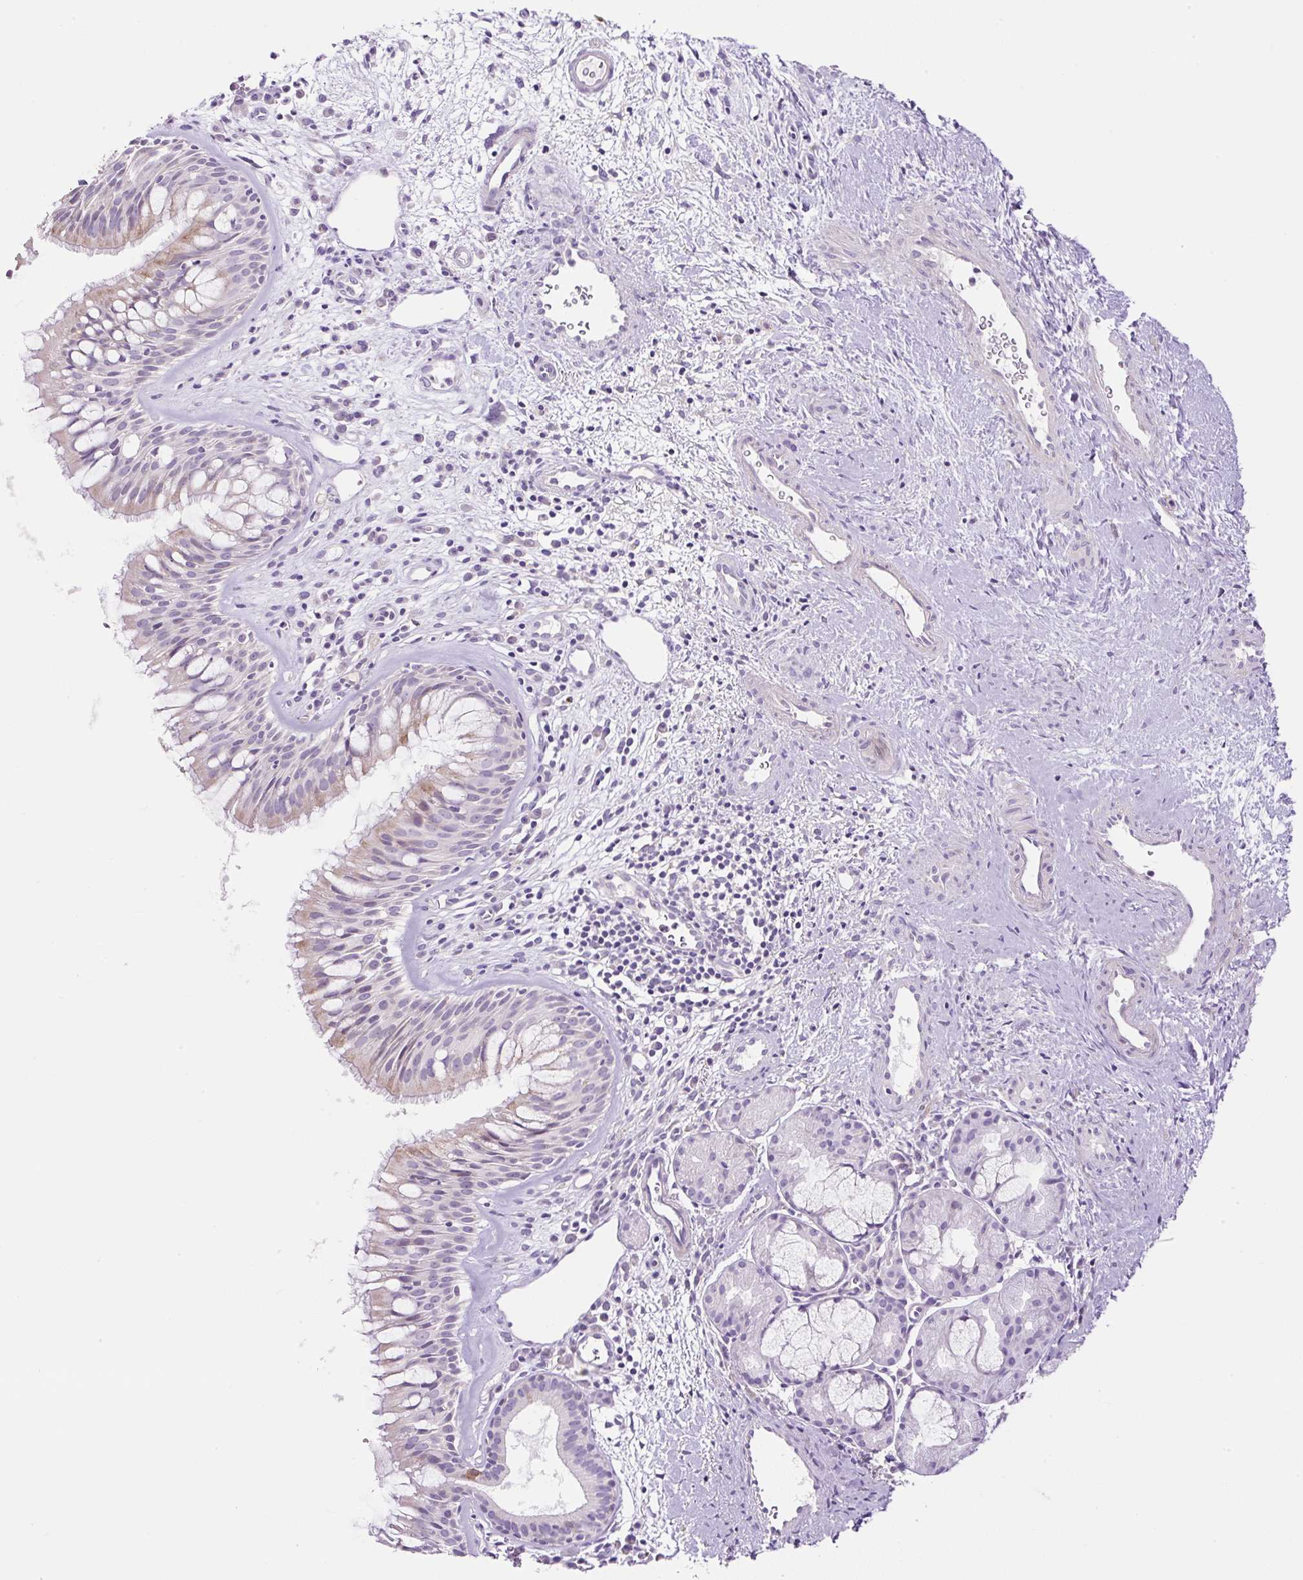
{"staining": {"intensity": "weak", "quantity": "<25%", "location": "cytoplasmic/membranous"}, "tissue": "nasopharynx", "cell_type": "Respiratory epithelial cells", "image_type": "normal", "snomed": [{"axis": "morphology", "description": "Normal tissue, NOS"}, {"axis": "topography", "description": "Nasopharynx"}], "caption": "Immunohistochemistry (IHC) photomicrograph of unremarkable nasopharynx: human nasopharynx stained with DAB exhibits no significant protein staining in respiratory epithelial cells.", "gene": "OGDHL", "patient": {"sex": "male", "age": 65}}